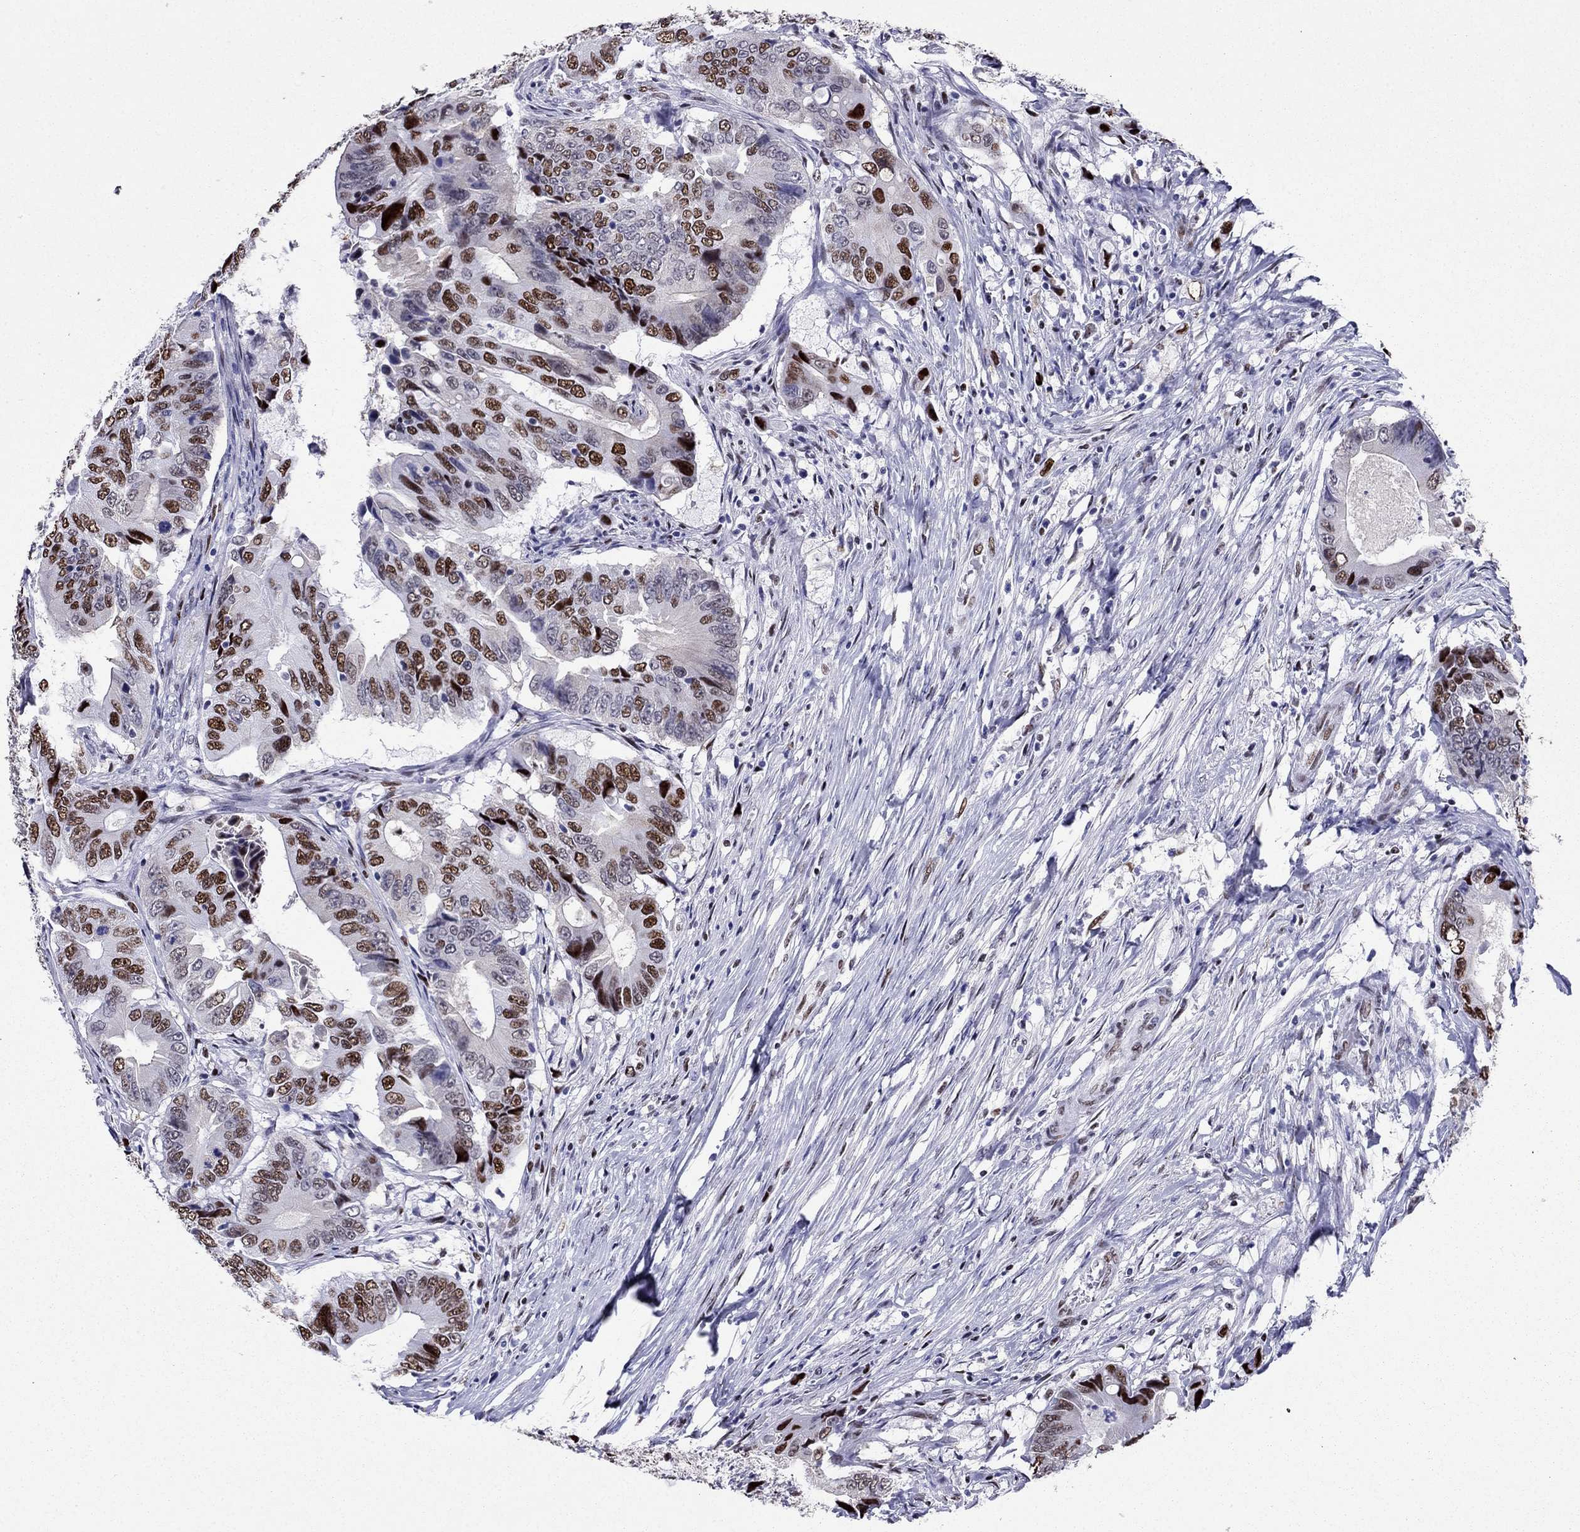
{"staining": {"intensity": "strong", "quantity": ">75%", "location": "nuclear"}, "tissue": "colorectal cancer", "cell_type": "Tumor cells", "image_type": "cancer", "snomed": [{"axis": "morphology", "description": "Adenocarcinoma, NOS"}, {"axis": "topography", "description": "Colon"}], "caption": "Human colorectal cancer stained with a protein marker displays strong staining in tumor cells.", "gene": "PPM1G", "patient": {"sex": "female", "age": 90}}